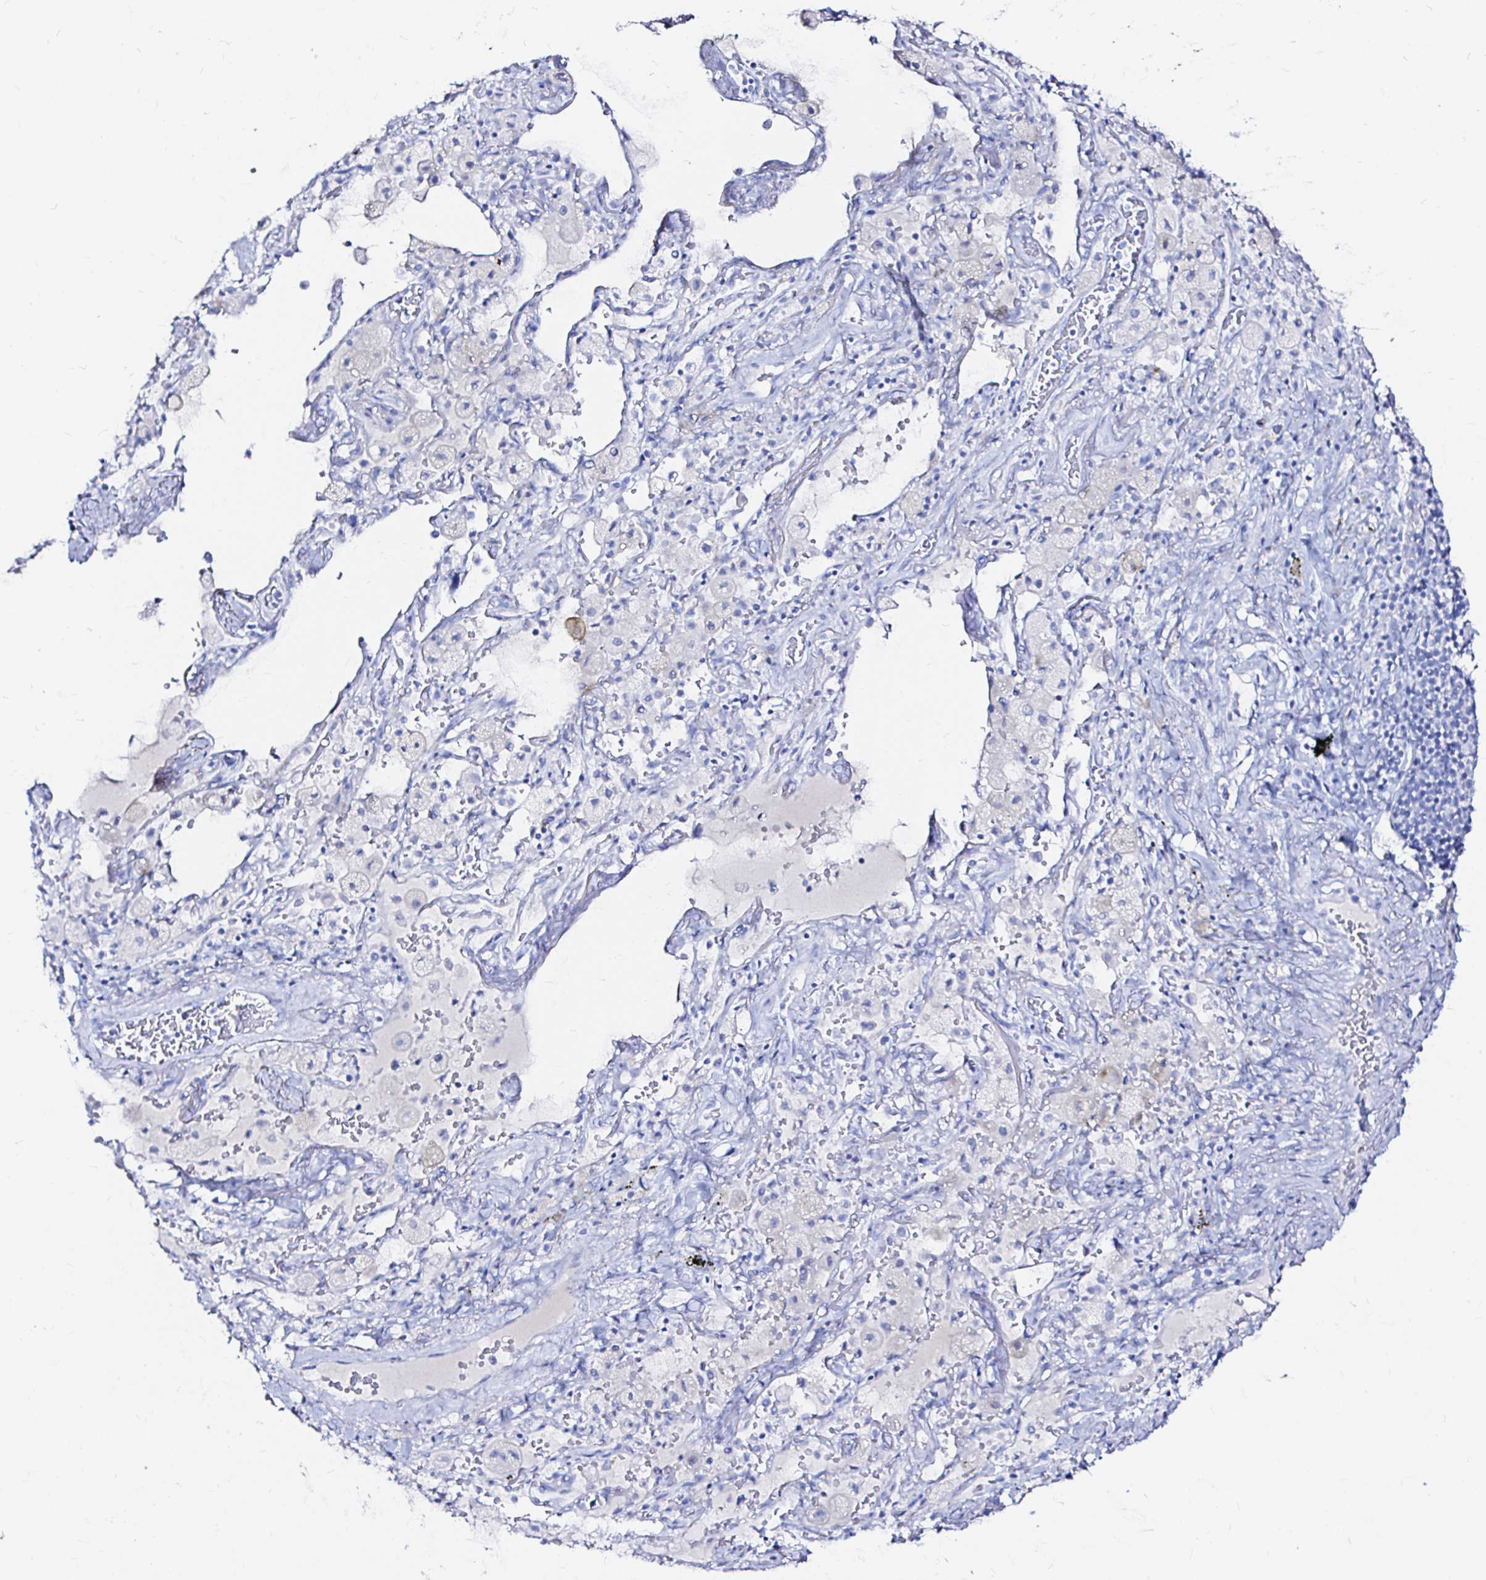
{"staining": {"intensity": "negative", "quantity": "none", "location": "none"}, "tissue": "adipose tissue", "cell_type": "Adipocytes", "image_type": "normal", "snomed": [{"axis": "morphology", "description": "Normal tissue, NOS"}, {"axis": "topography", "description": "Cartilage tissue"}, {"axis": "topography", "description": "Bronchus"}], "caption": "An immunohistochemistry (IHC) image of benign adipose tissue is shown. There is no staining in adipocytes of adipose tissue. (Brightfield microscopy of DAB immunohistochemistry at high magnification).", "gene": "ZNF432", "patient": {"sex": "male", "age": 64}}